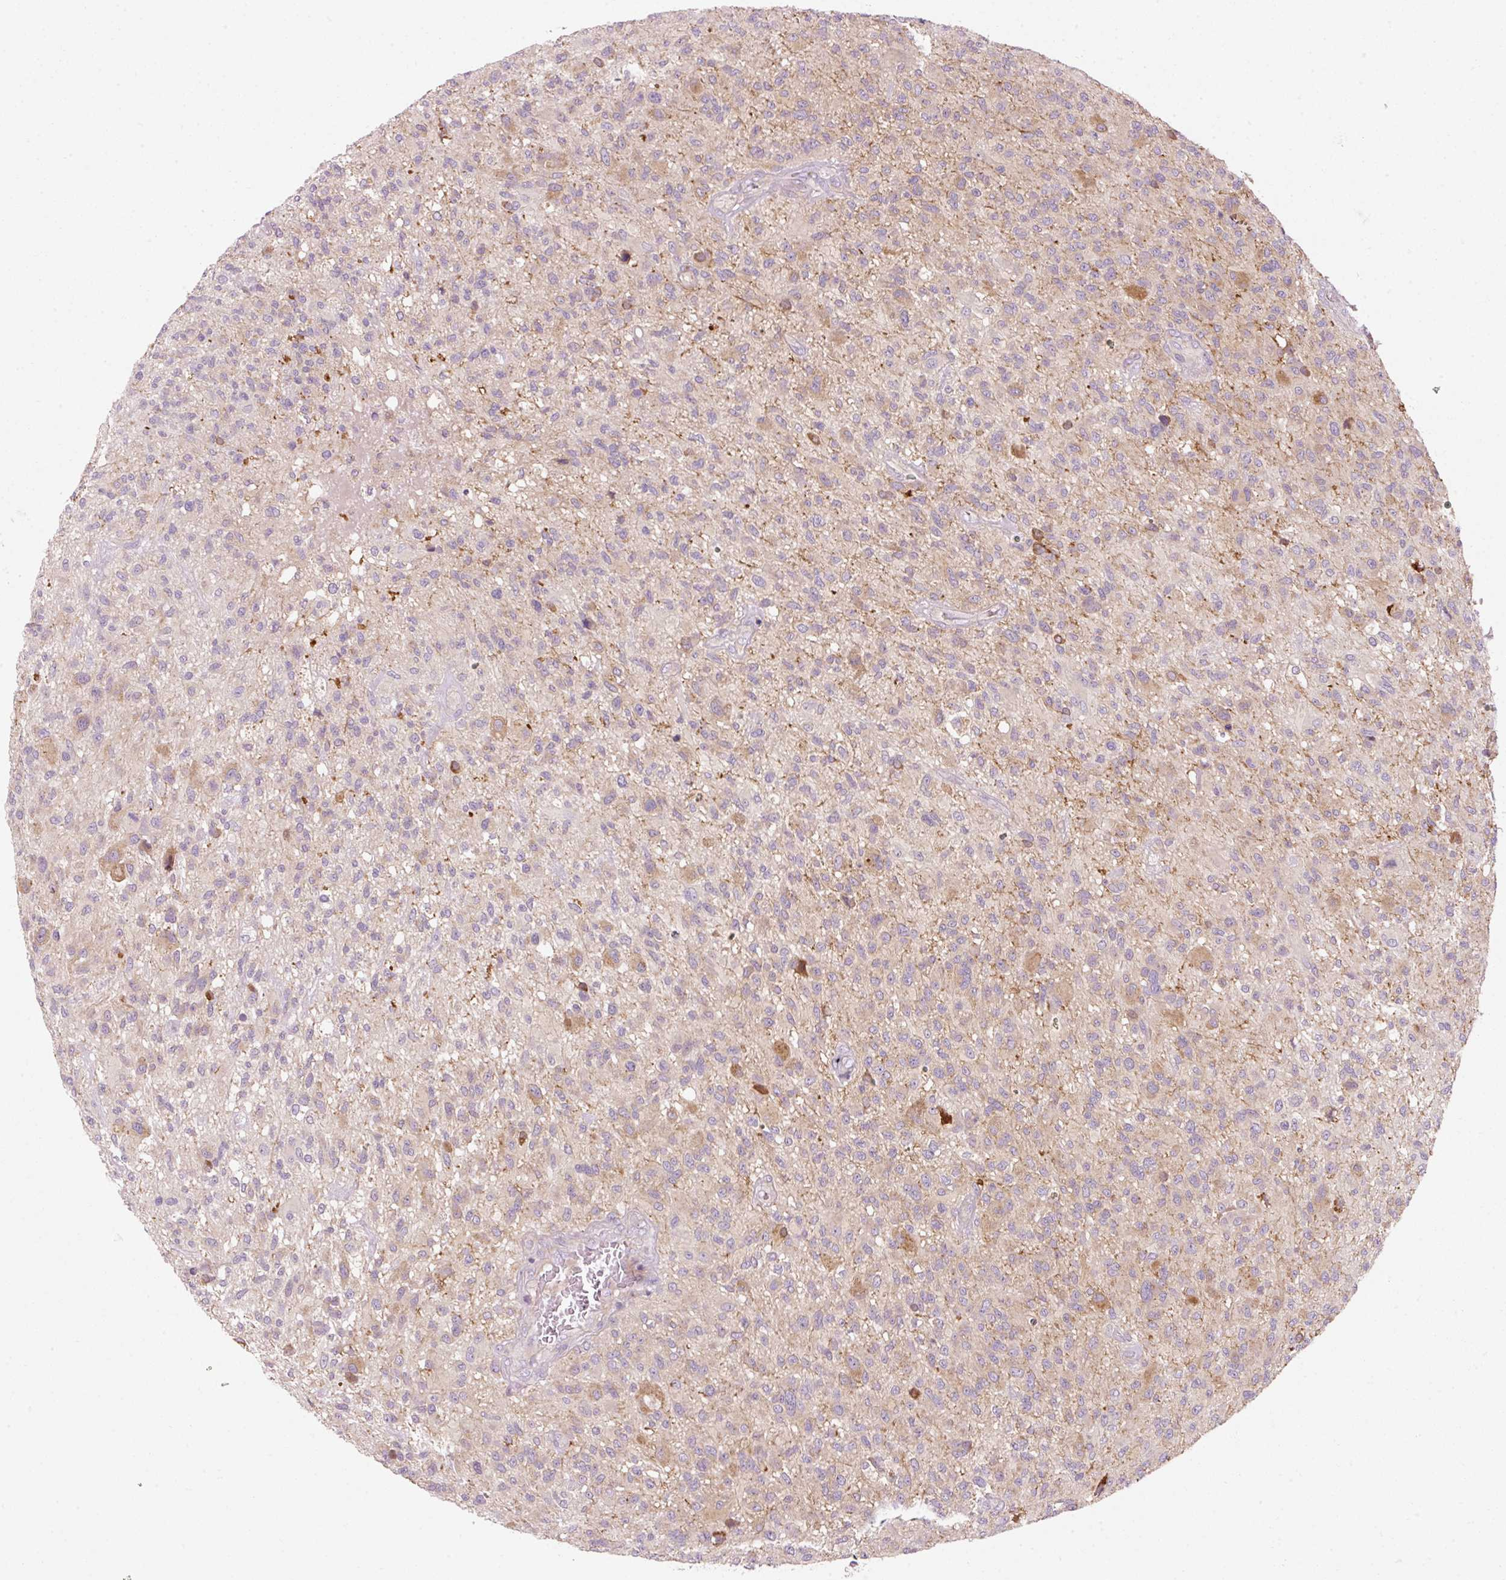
{"staining": {"intensity": "negative", "quantity": "none", "location": "none"}, "tissue": "glioma", "cell_type": "Tumor cells", "image_type": "cancer", "snomed": [{"axis": "morphology", "description": "Glioma, malignant, High grade"}, {"axis": "topography", "description": "Brain"}], "caption": "Tumor cells show no significant positivity in high-grade glioma (malignant).", "gene": "NAPA", "patient": {"sex": "male", "age": 47}}